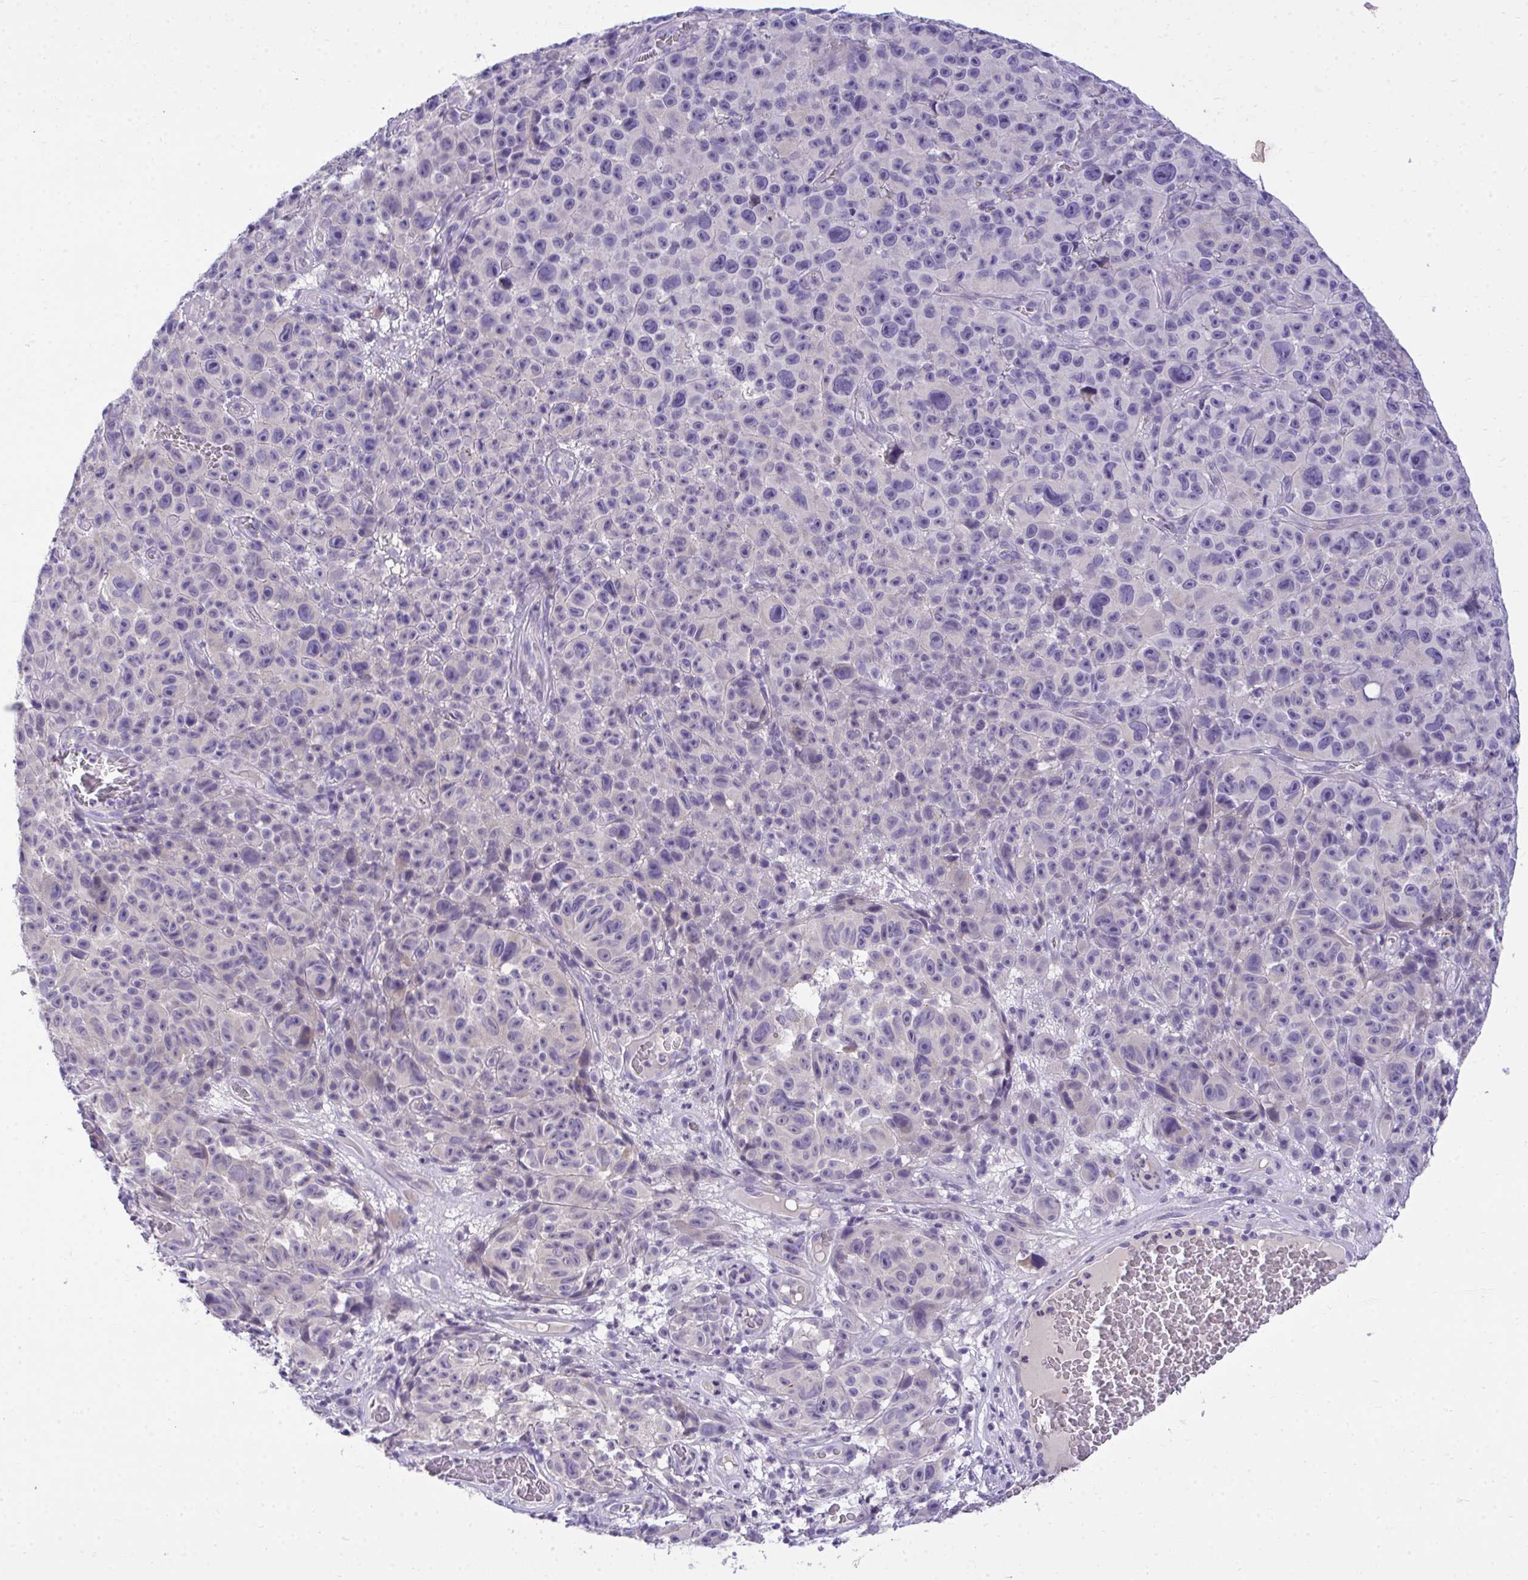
{"staining": {"intensity": "negative", "quantity": "none", "location": "none"}, "tissue": "melanoma", "cell_type": "Tumor cells", "image_type": "cancer", "snomed": [{"axis": "morphology", "description": "Malignant melanoma, NOS"}, {"axis": "topography", "description": "Skin"}], "caption": "The photomicrograph displays no staining of tumor cells in melanoma. (Stains: DAB immunohistochemistry with hematoxylin counter stain, Microscopy: brightfield microscopy at high magnification).", "gene": "TMCO5A", "patient": {"sex": "female", "age": 82}}